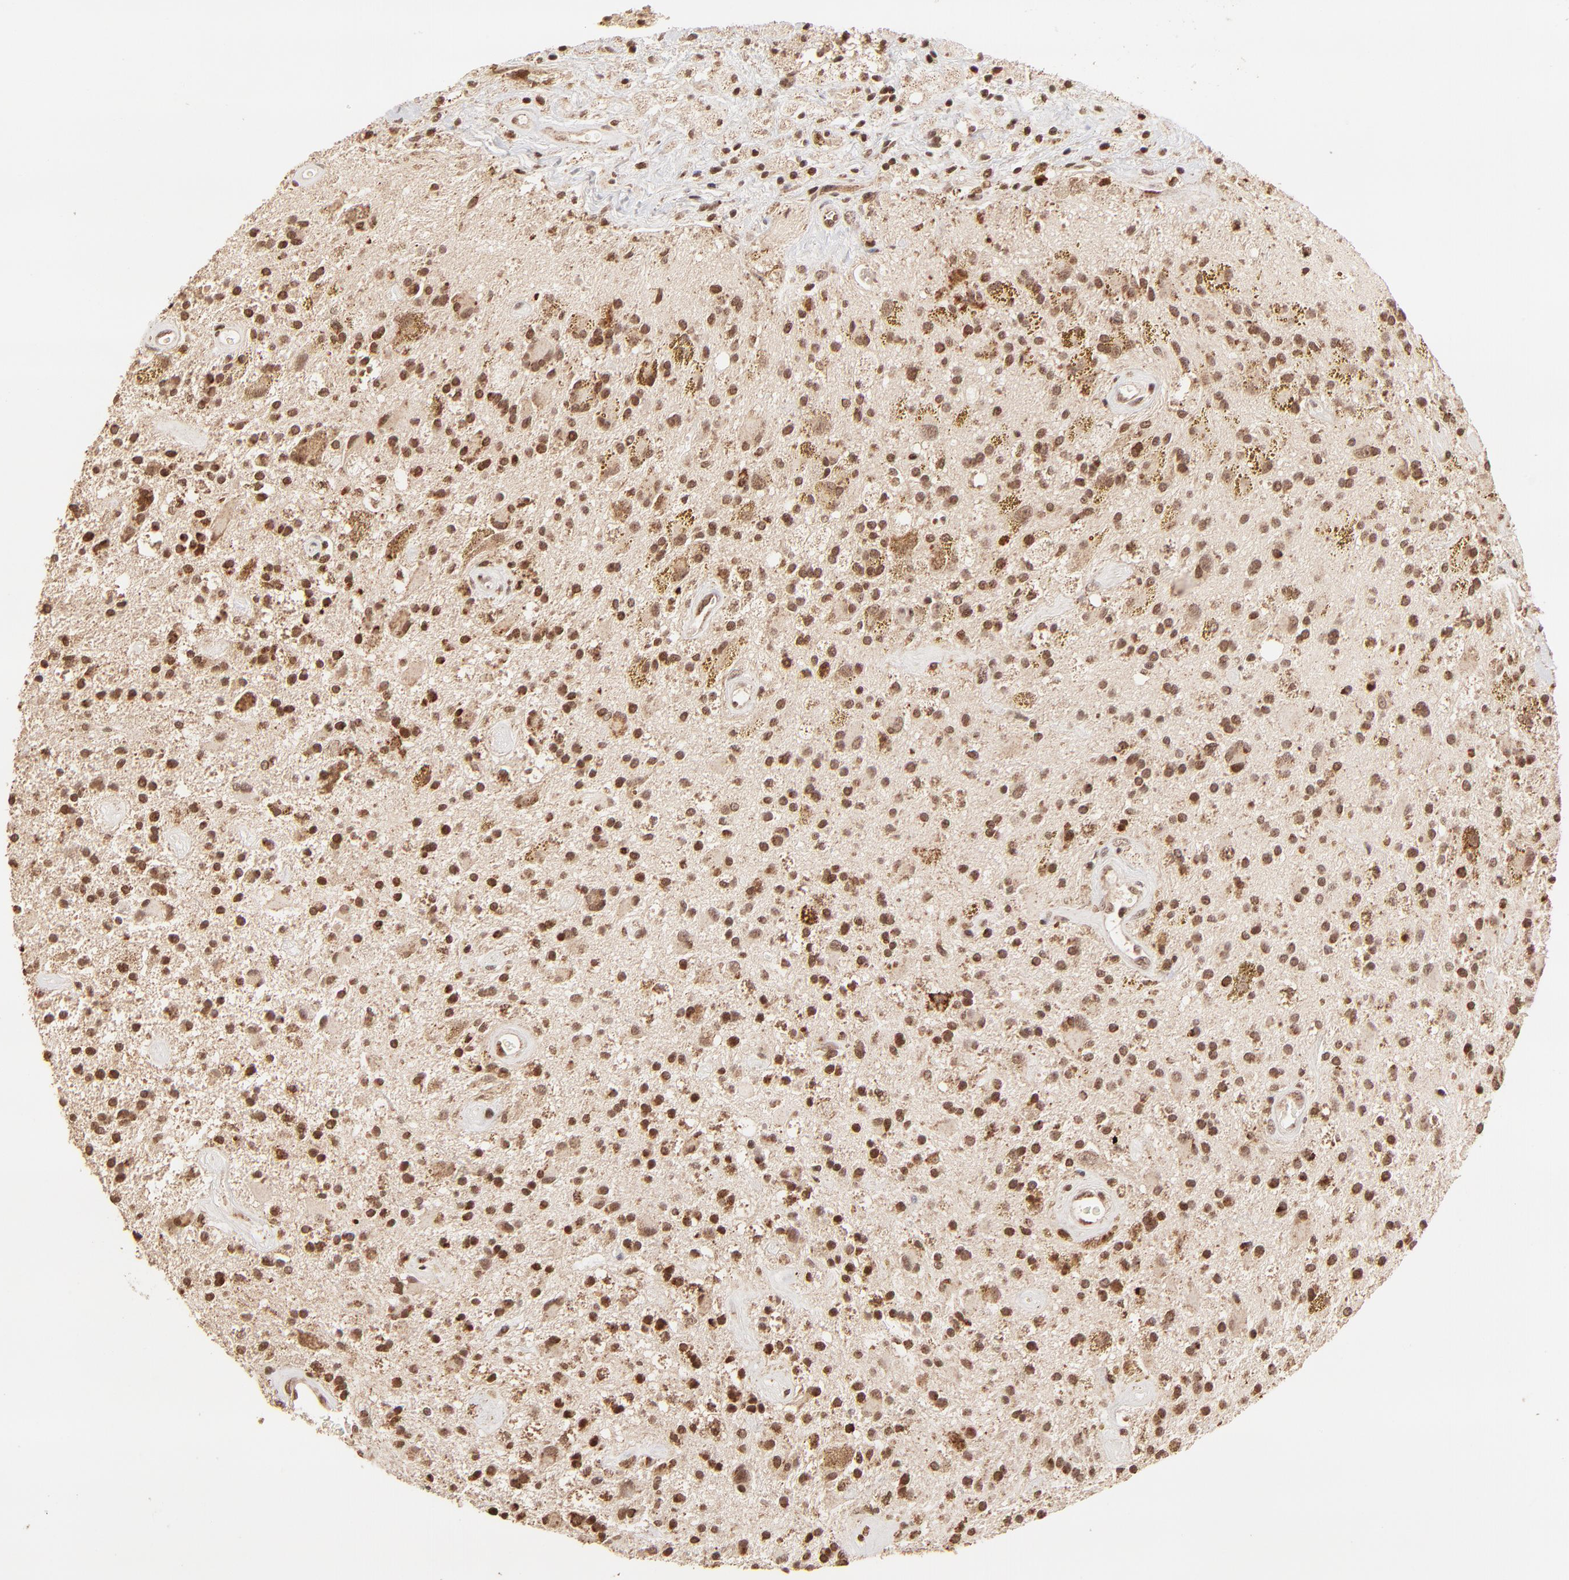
{"staining": {"intensity": "strong", "quantity": ">75%", "location": "nuclear"}, "tissue": "glioma", "cell_type": "Tumor cells", "image_type": "cancer", "snomed": [{"axis": "morphology", "description": "Glioma, malignant, Low grade"}, {"axis": "topography", "description": "Brain"}], "caption": "This histopathology image displays immunohistochemistry staining of glioma, with high strong nuclear positivity in about >75% of tumor cells.", "gene": "MED15", "patient": {"sex": "male", "age": 58}}